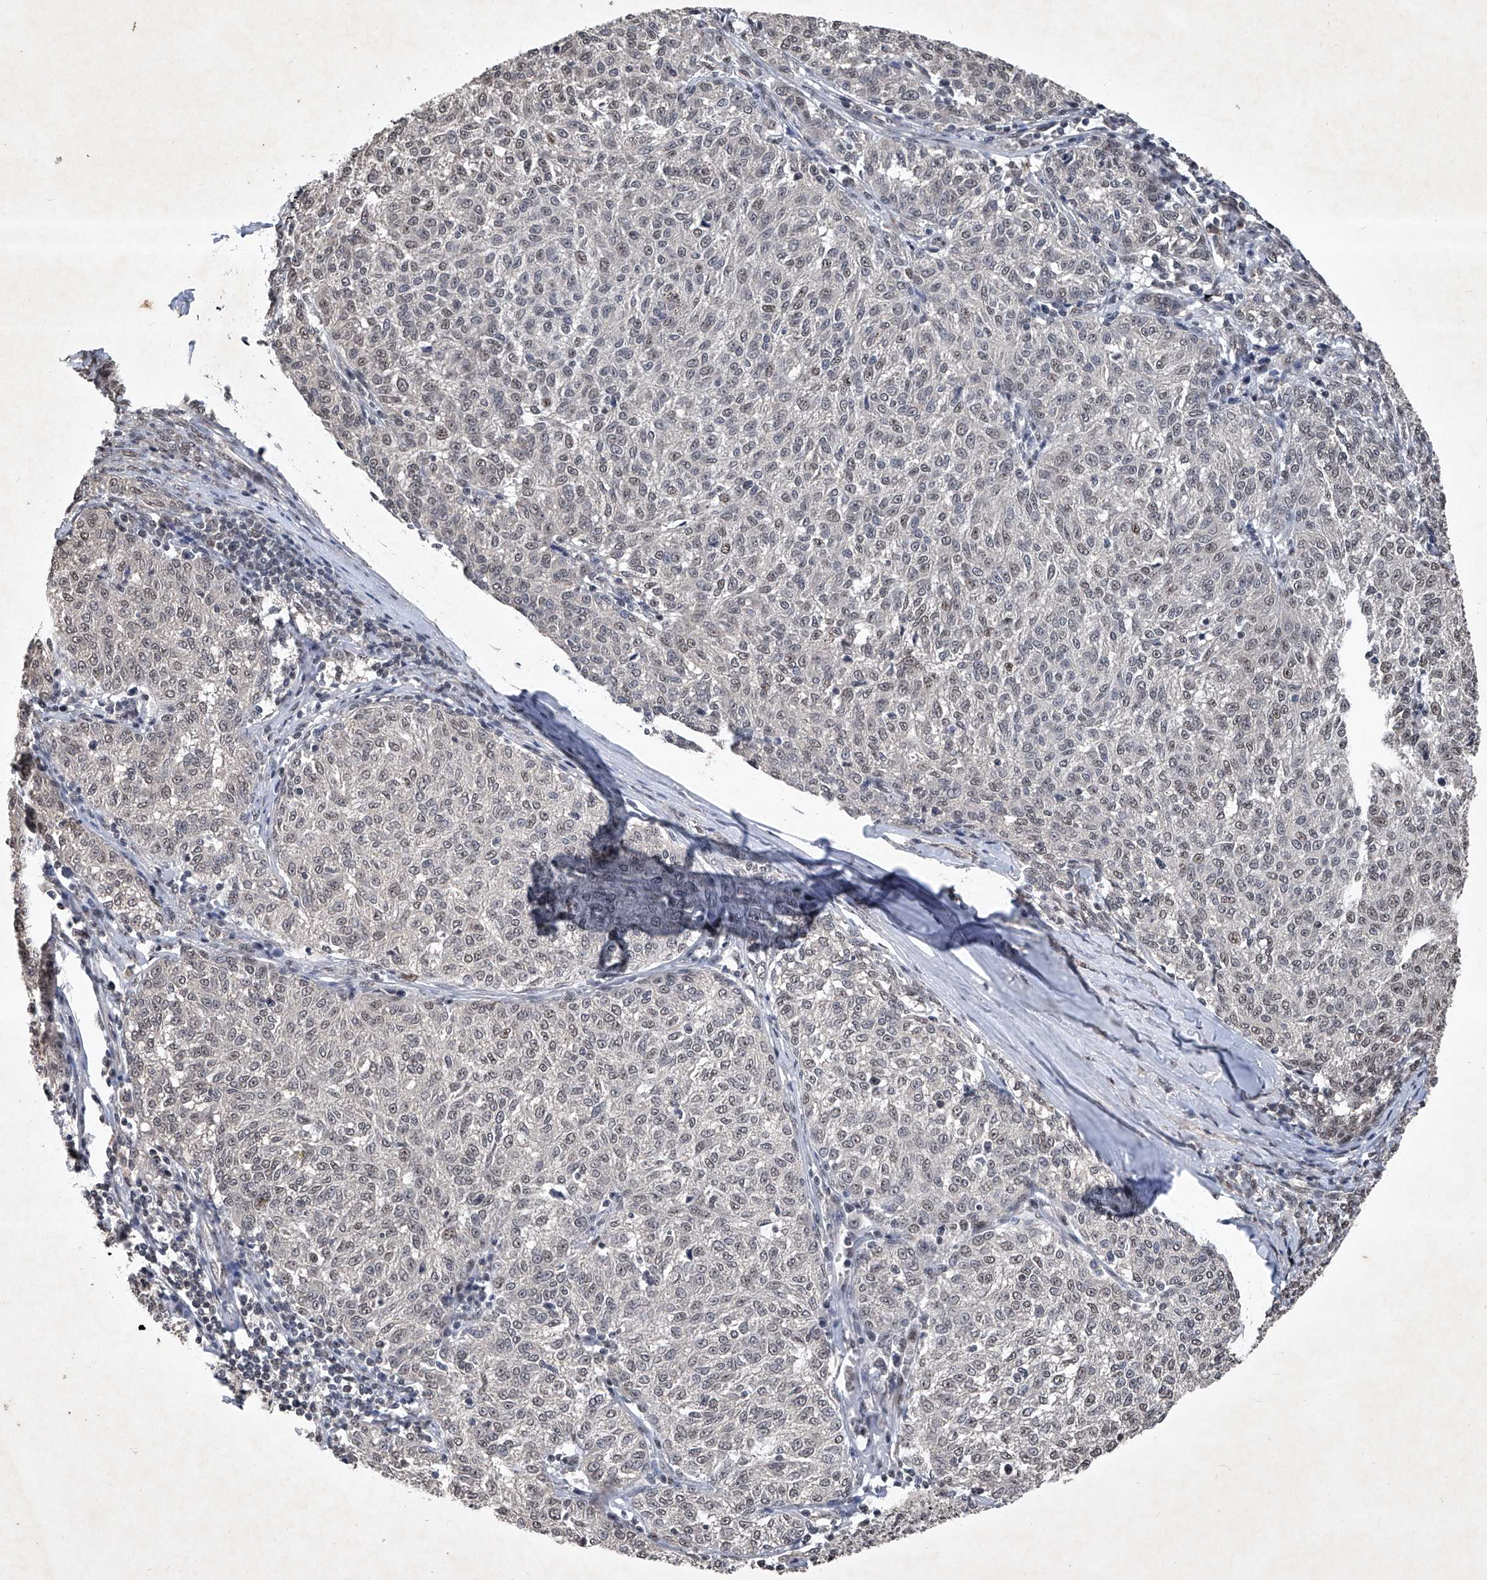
{"staining": {"intensity": "moderate", "quantity": "25%-75%", "location": "nuclear"}, "tissue": "melanoma", "cell_type": "Tumor cells", "image_type": "cancer", "snomed": [{"axis": "morphology", "description": "Malignant melanoma, NOS"}, {"axis": "topography", "description": "Skin"}], "caption": "The histopathology image reveals a brown stain indicating the presence of a protein in the nuclear of tumor cells in melanoma. (brown staining indicates protein expression, while blue staining denotes nuclei).", "gene": "DDX39B", "patient": {"sex": "female", "age": 72}}